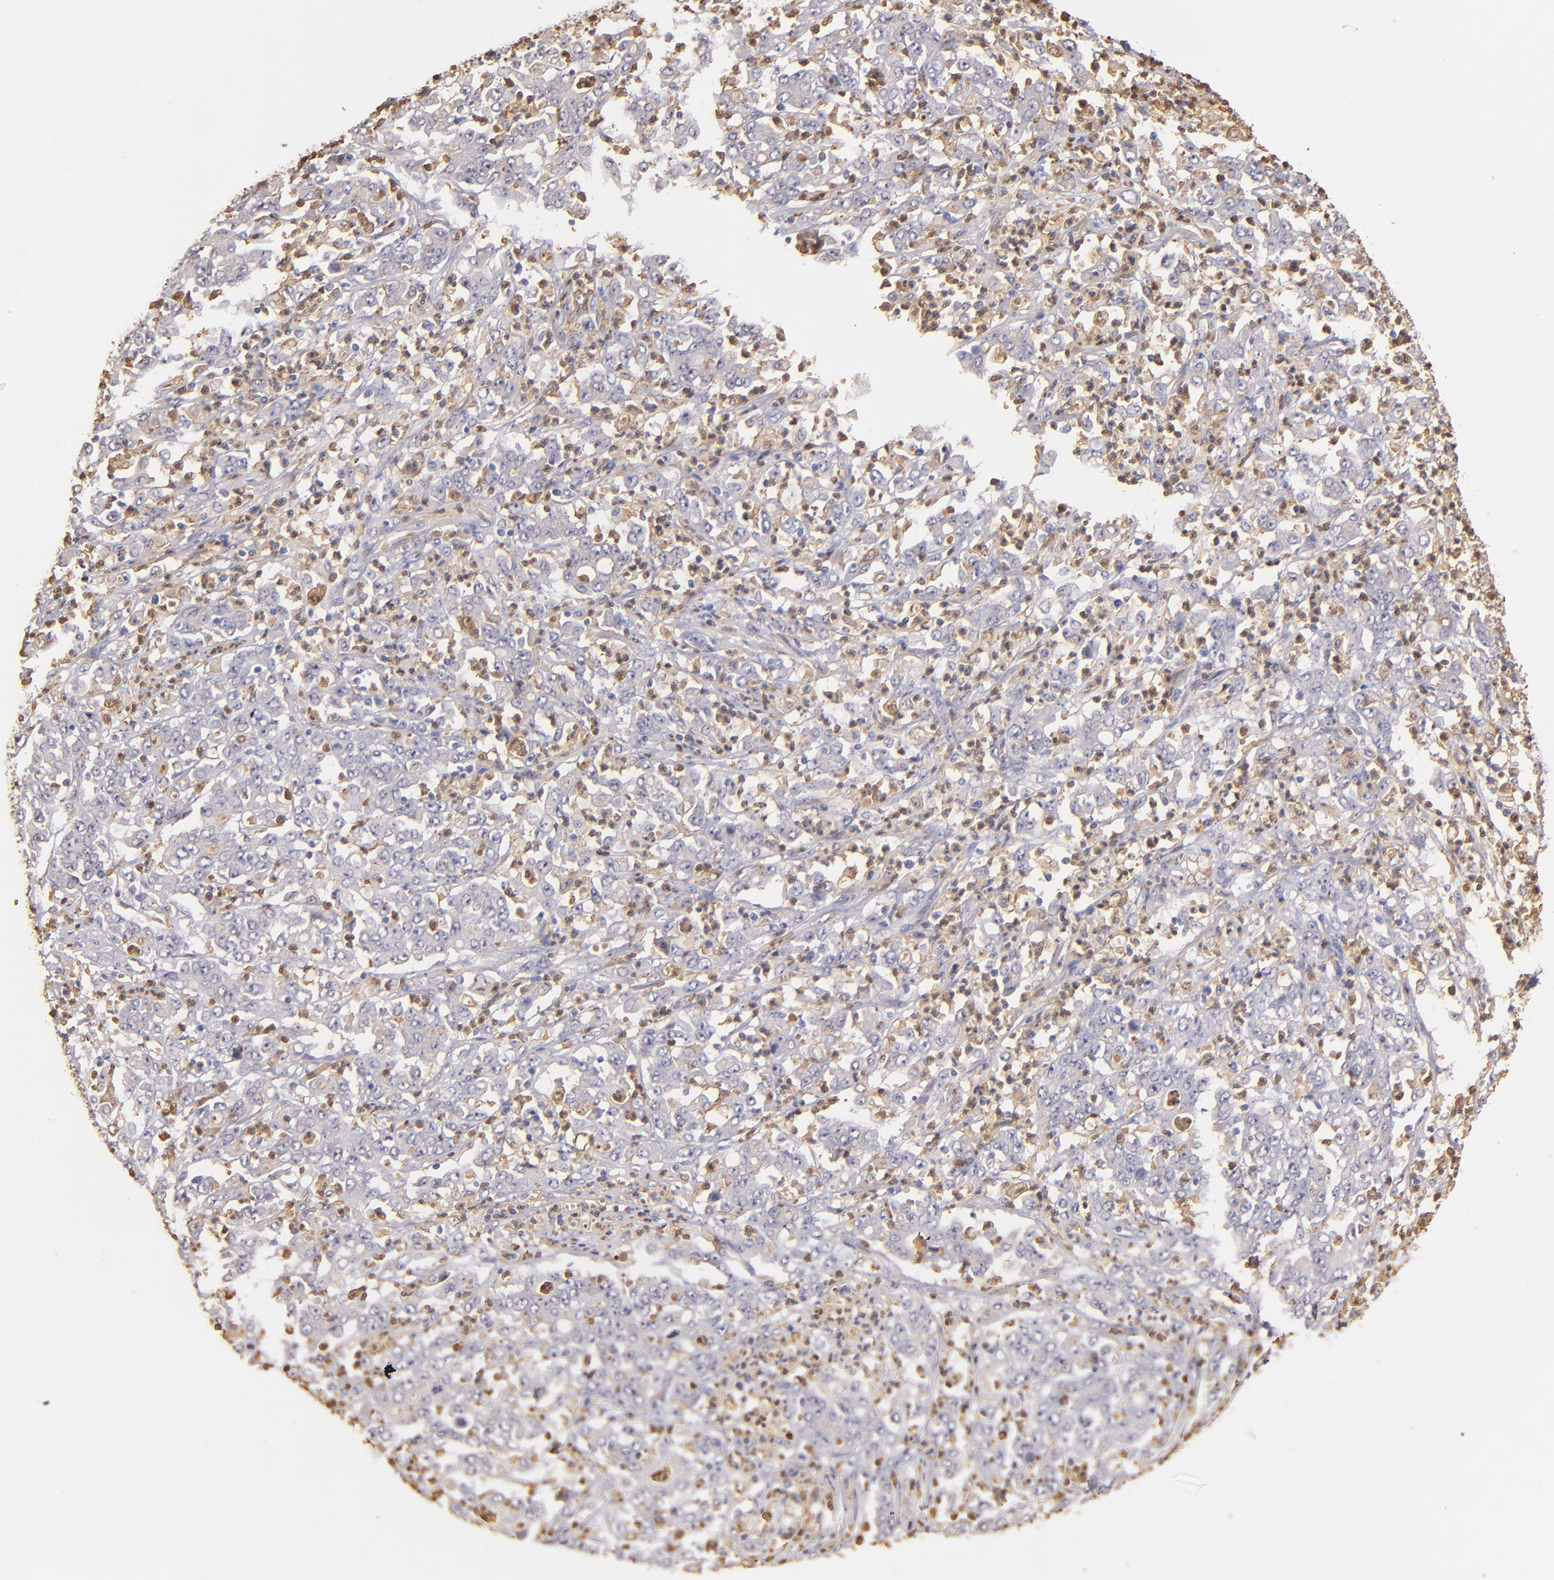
{"staining": {"intensity": "moderate", "quantity": ">75%", "location": "cytoplasmic/membranous,nuclear"}, "tissue": "stomach cancer", "cell_type": "Tumor cells", "image_type": "cancer", "snomed": [{"axis": "morphology", "description": "Adenocarcinoma, NOS"}, {"axis": "topography", "description": "Stomach, lower"}], "caption": "Immunohistochemical staining of human stomach adenocarcinoma shows medium levels of moderate cytoplasmic/membranous and nuclear staining in approximately >75% of tumor cells.", "gene": "PTS", "patient": {"sex": "female", "age": 71}}